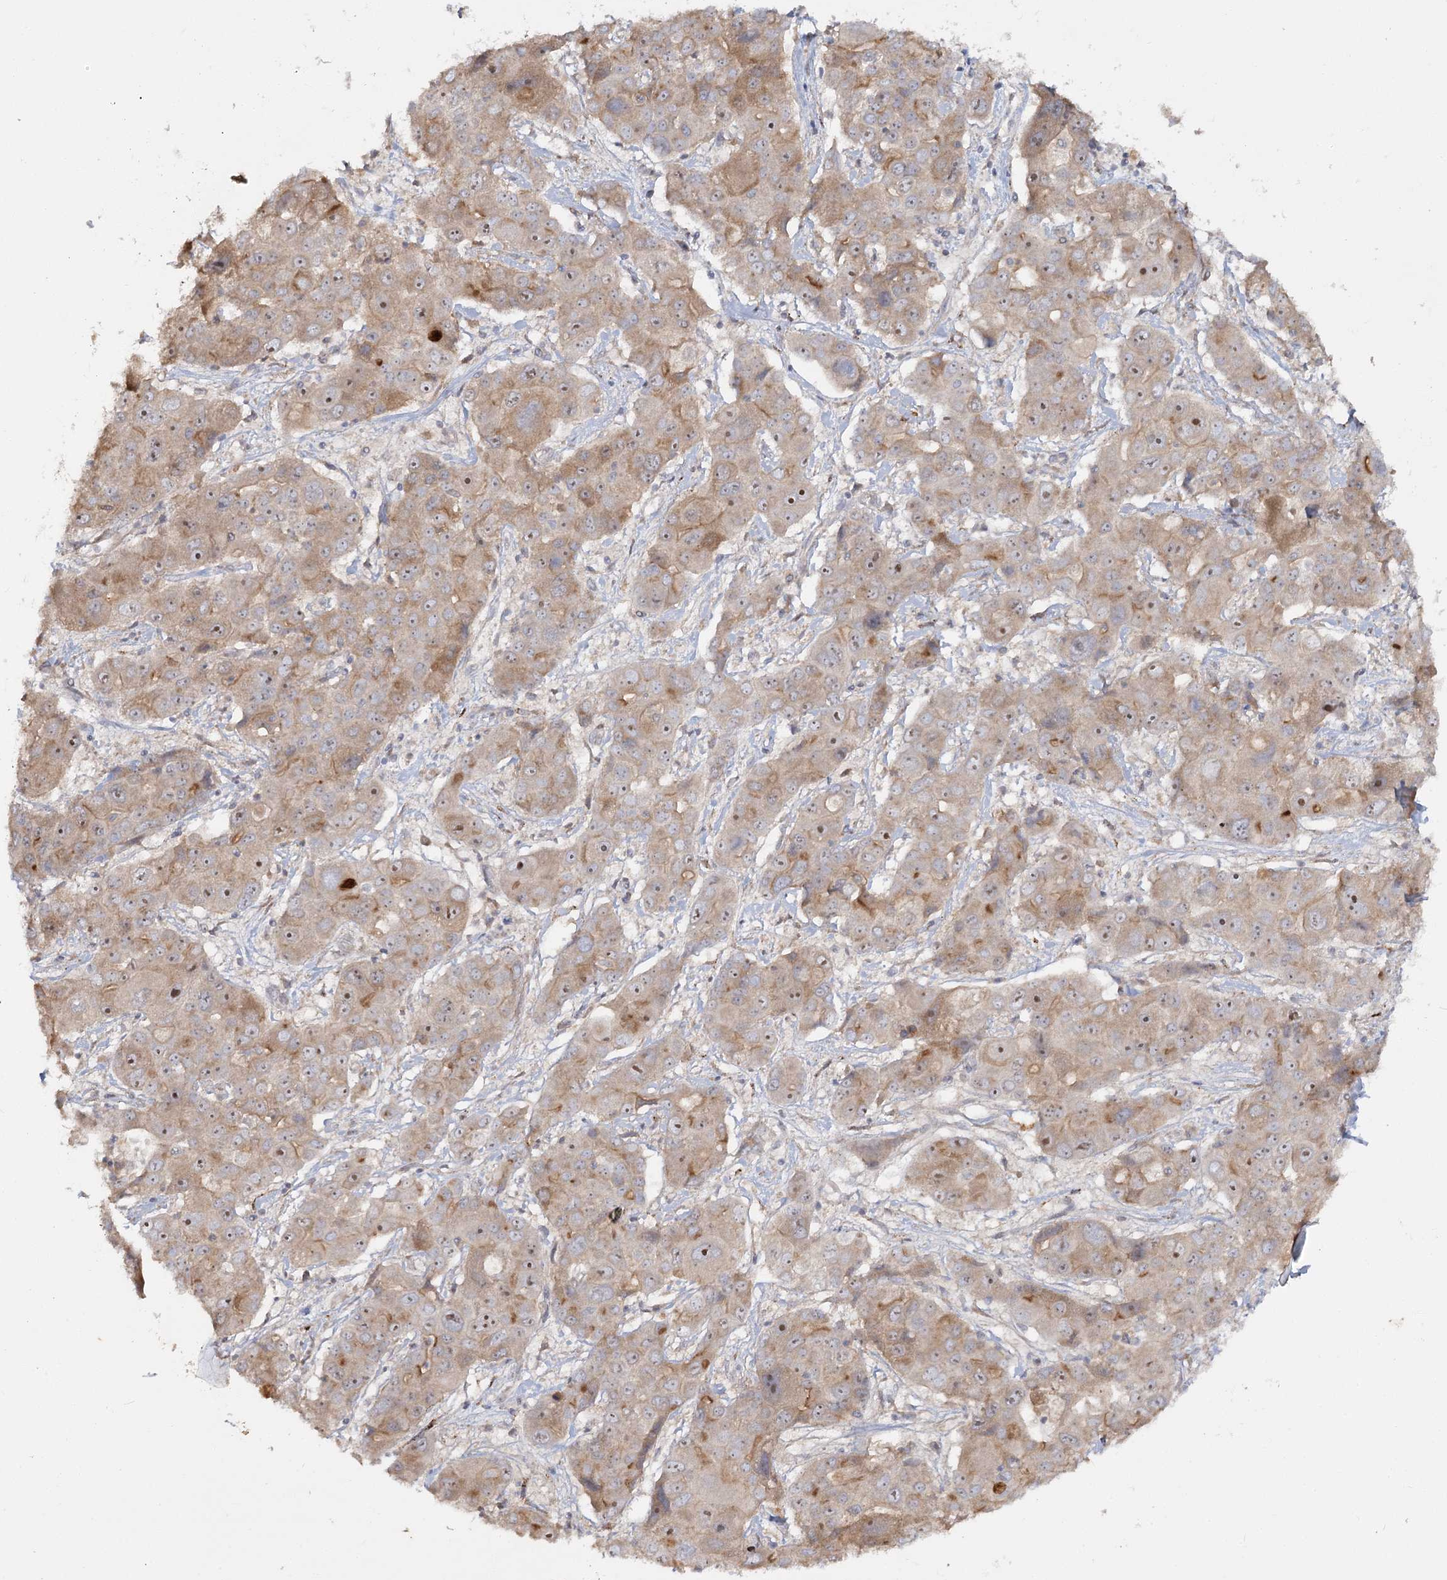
{"staining": {"intensity": "moderate", "quantity": "25%-75%", "location": "cytoplasmic/membranous,nuclear"}, "tissue": "liver cancer", "cell_type": "Tumor cells", "image_type": "cancer", "snomed": [{"axis": "morphology", "description": "Cholangiocarcinoma"}, {"axis": "topography", "description": "Liver"}], "caption": "A high-resolution micrograph shows immunohistochemistry (IHC) staining of liver cancer (cholangiocarcinoma), which exhibits moderate cytoplasmic/membranous and nuclear staining in about 25%-75% of tumor cells.", "gene": "ANGPTL5", "patient": {"sex": "male", "age": 67}}